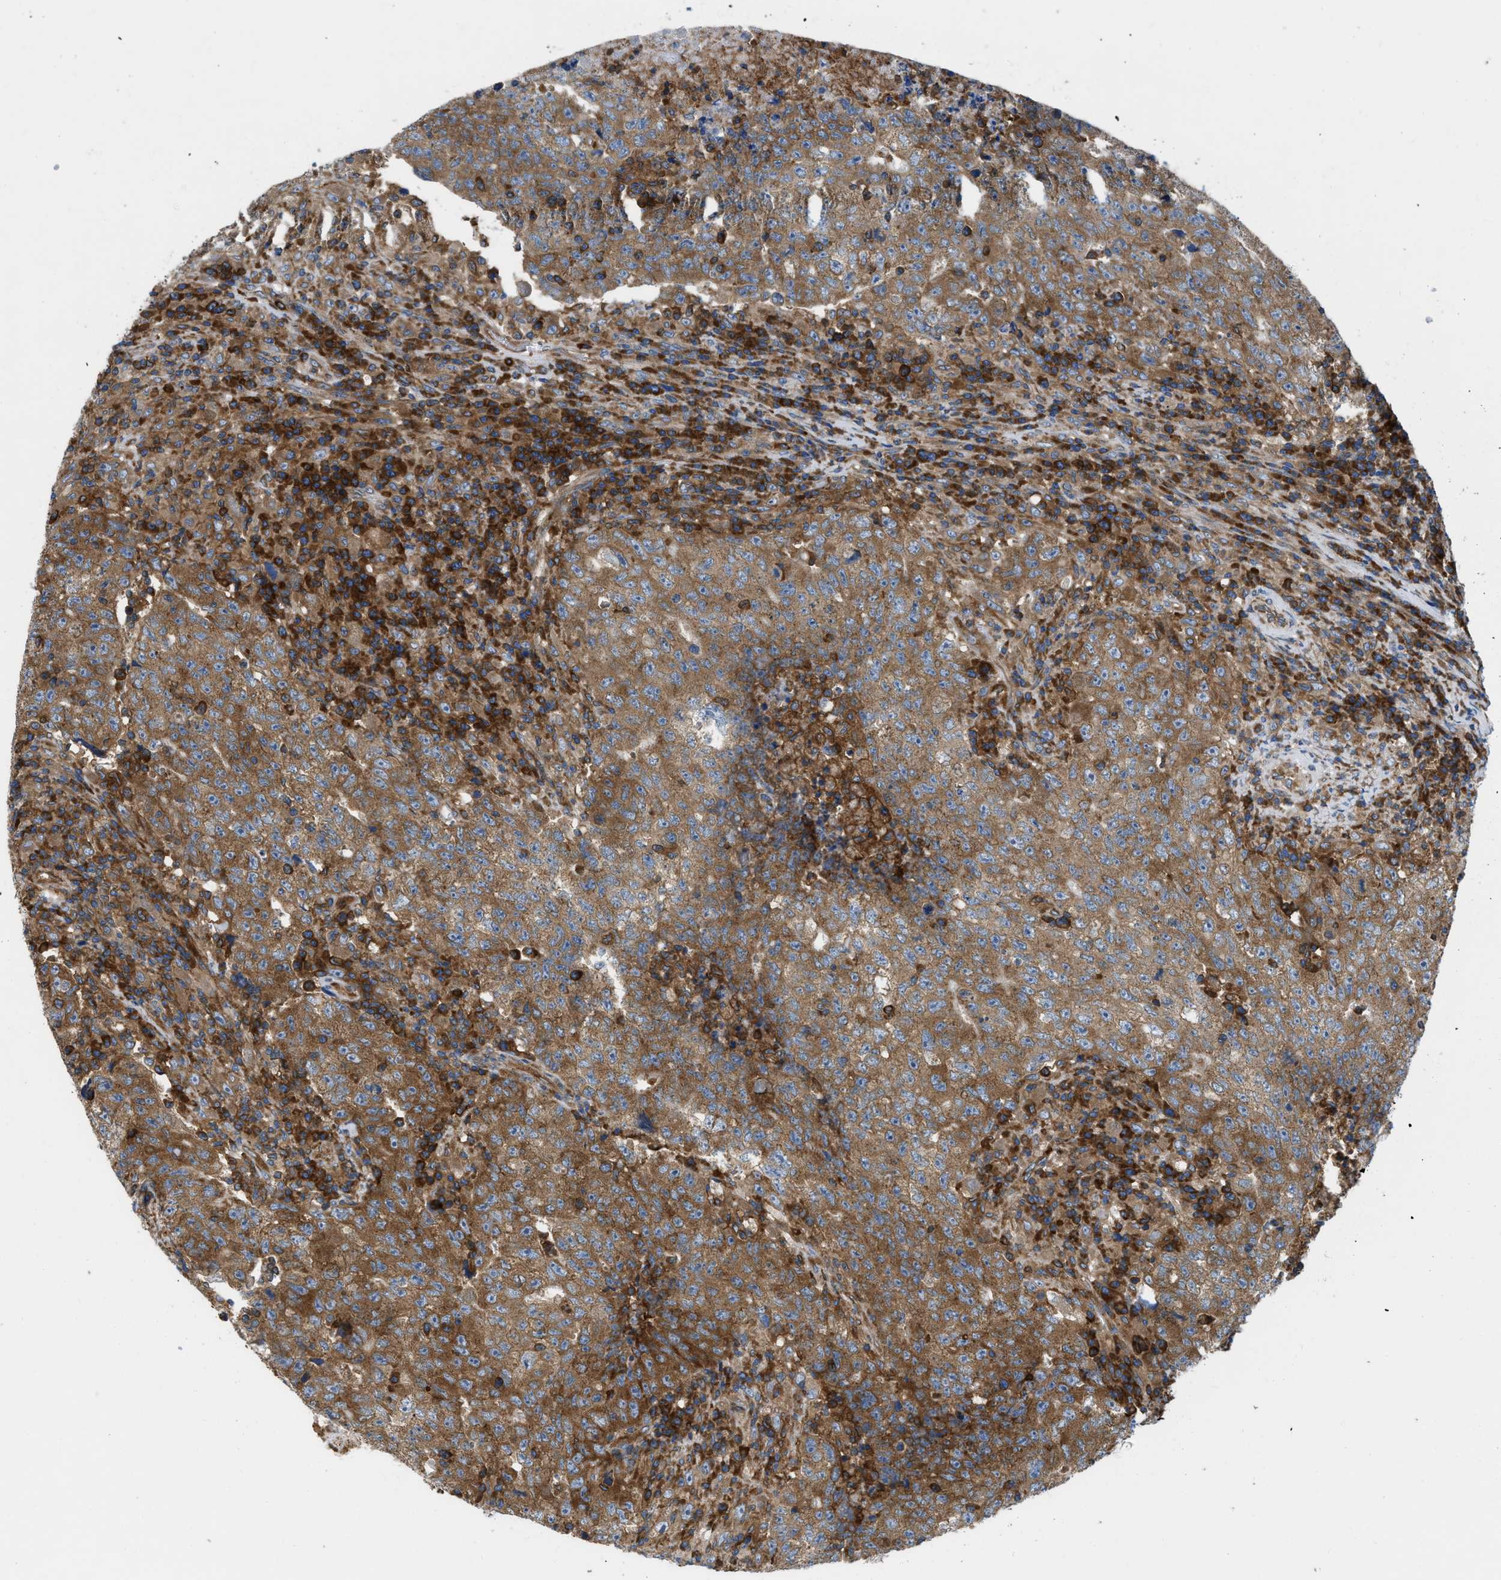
{"staining": {"intensity": "moderate", "quantity": ">75%", "location": "cytoplasmic/membranous"}, "tissue": "testis cancer", "cell_type": "Tumor cells", "image_type": "cancer", "snomed": [{"axis": "morphology", "description": "Necrosis, NOS"}, {"axis": "morphology", "description": "Carcinoma, Embryonal, NOS"}, {"axis": "topography", "description": "Testis"}], "caption": "IHC histopathology image of neoplastic tissue: embryonal carcinoma (testis) stained using IHC exhibits medium levels of moderate protein expression localized specifically in the cytoplasmic/membranous of tumor cells, appearing as a cytoplasmic/membranous brown color.", "gene": "GPAT4", "patient": {"sex": "male", "age": 19}}